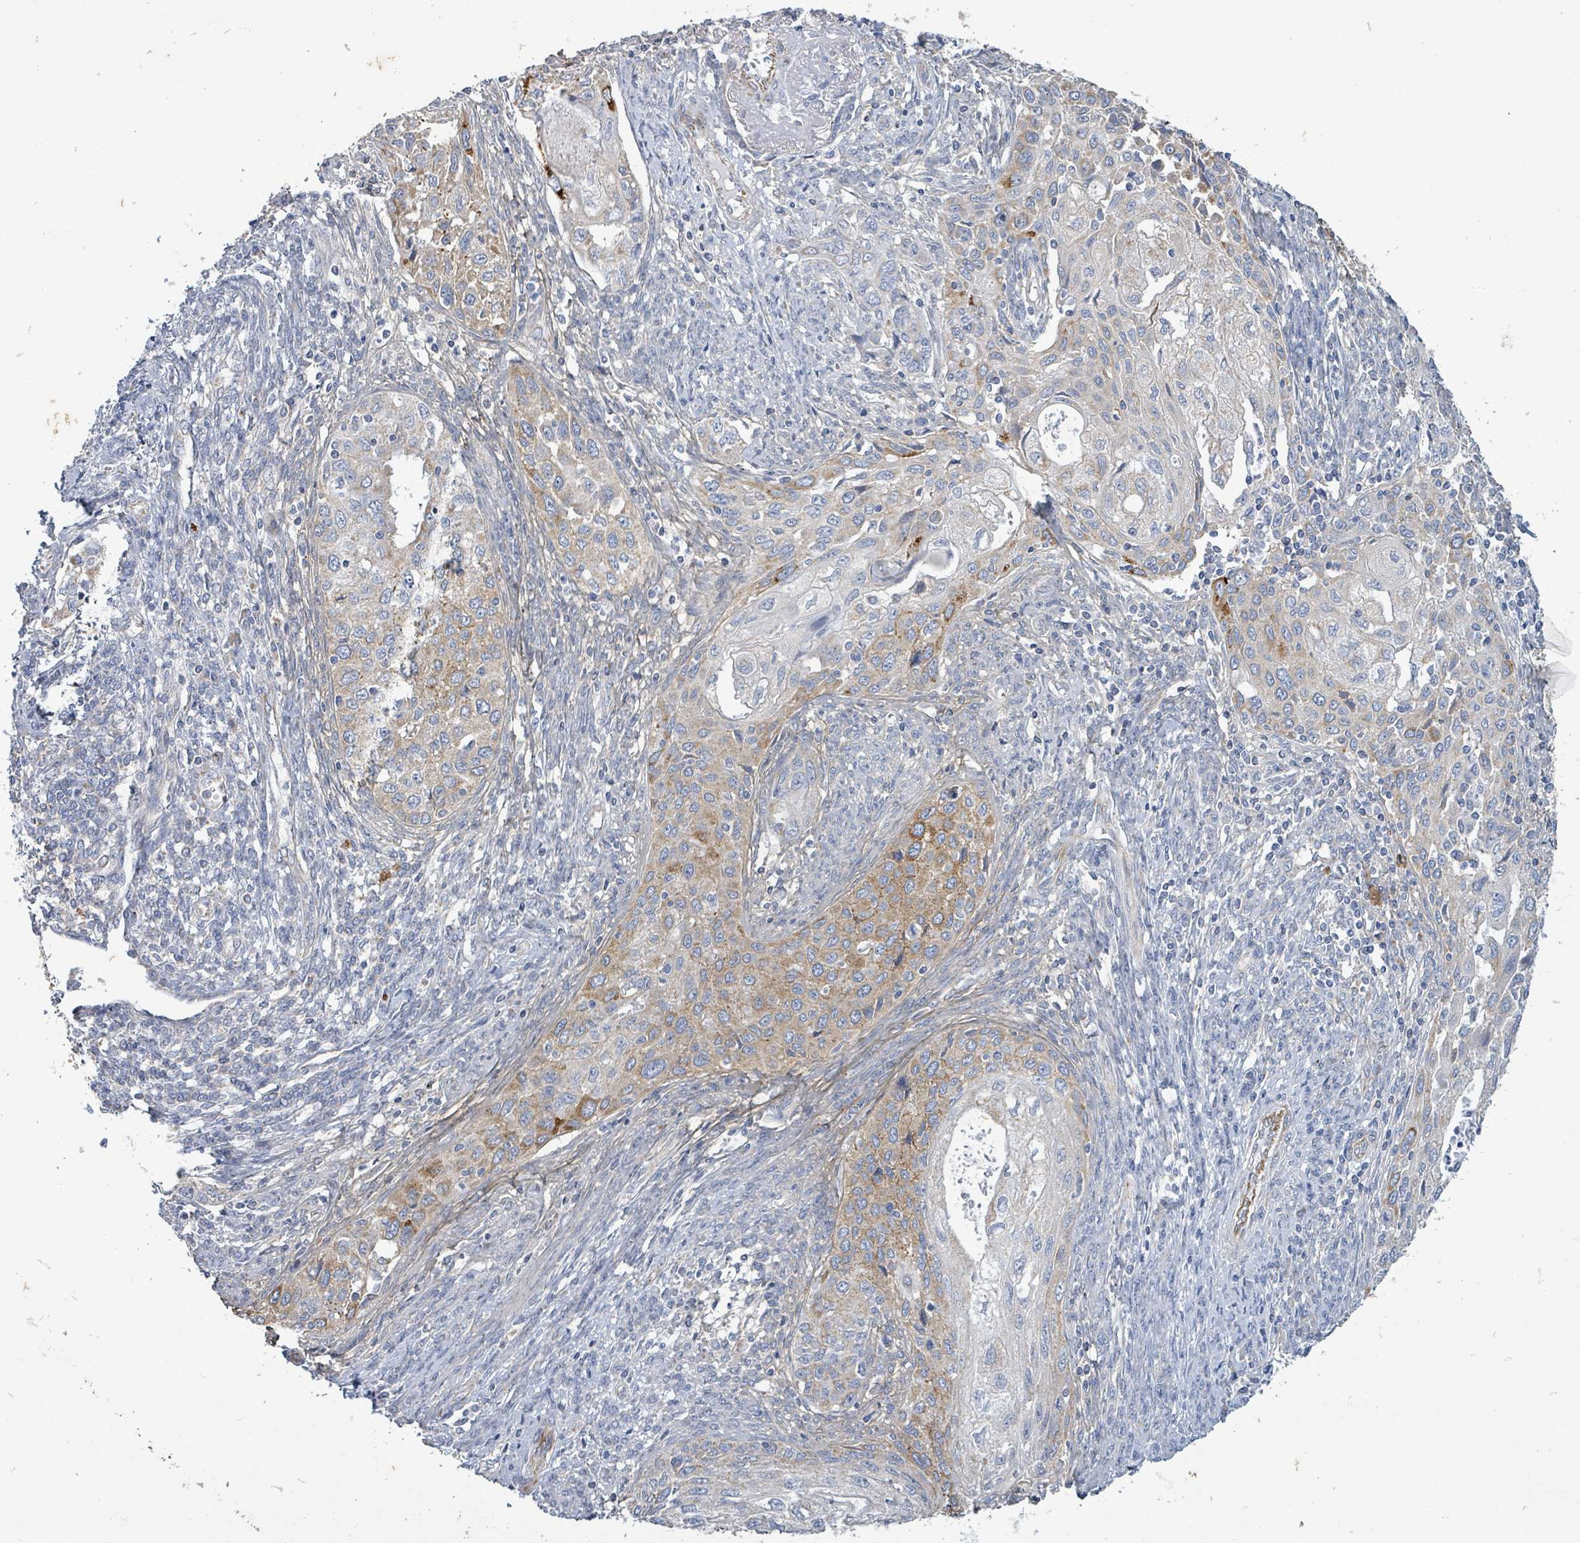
{"staining": {"intensity": "moderate", "quantity": "<25%", "location": "cytoplasmic/membranous"}, "tissue": "cervical cancer", "cell_type": "Tumor cells", "image_type": "cancer", "snomed": [{"axis": "morphology", "description": "Squamous cell carcinoma, NOS"}, {"axis": "topography", "description": "Cervix"}], "caption": "A brown stain labels moderate cytoplasmic/membranous staining of a protein in human squamous cell carcinoma (cervical) tumor cells. Using DAB (brown) and hematoxylin (blue) stains, captured at high magnification using brightfield microscopy.", "gene": "ALG12", "patient": {"sex": "female", "age": 67}}